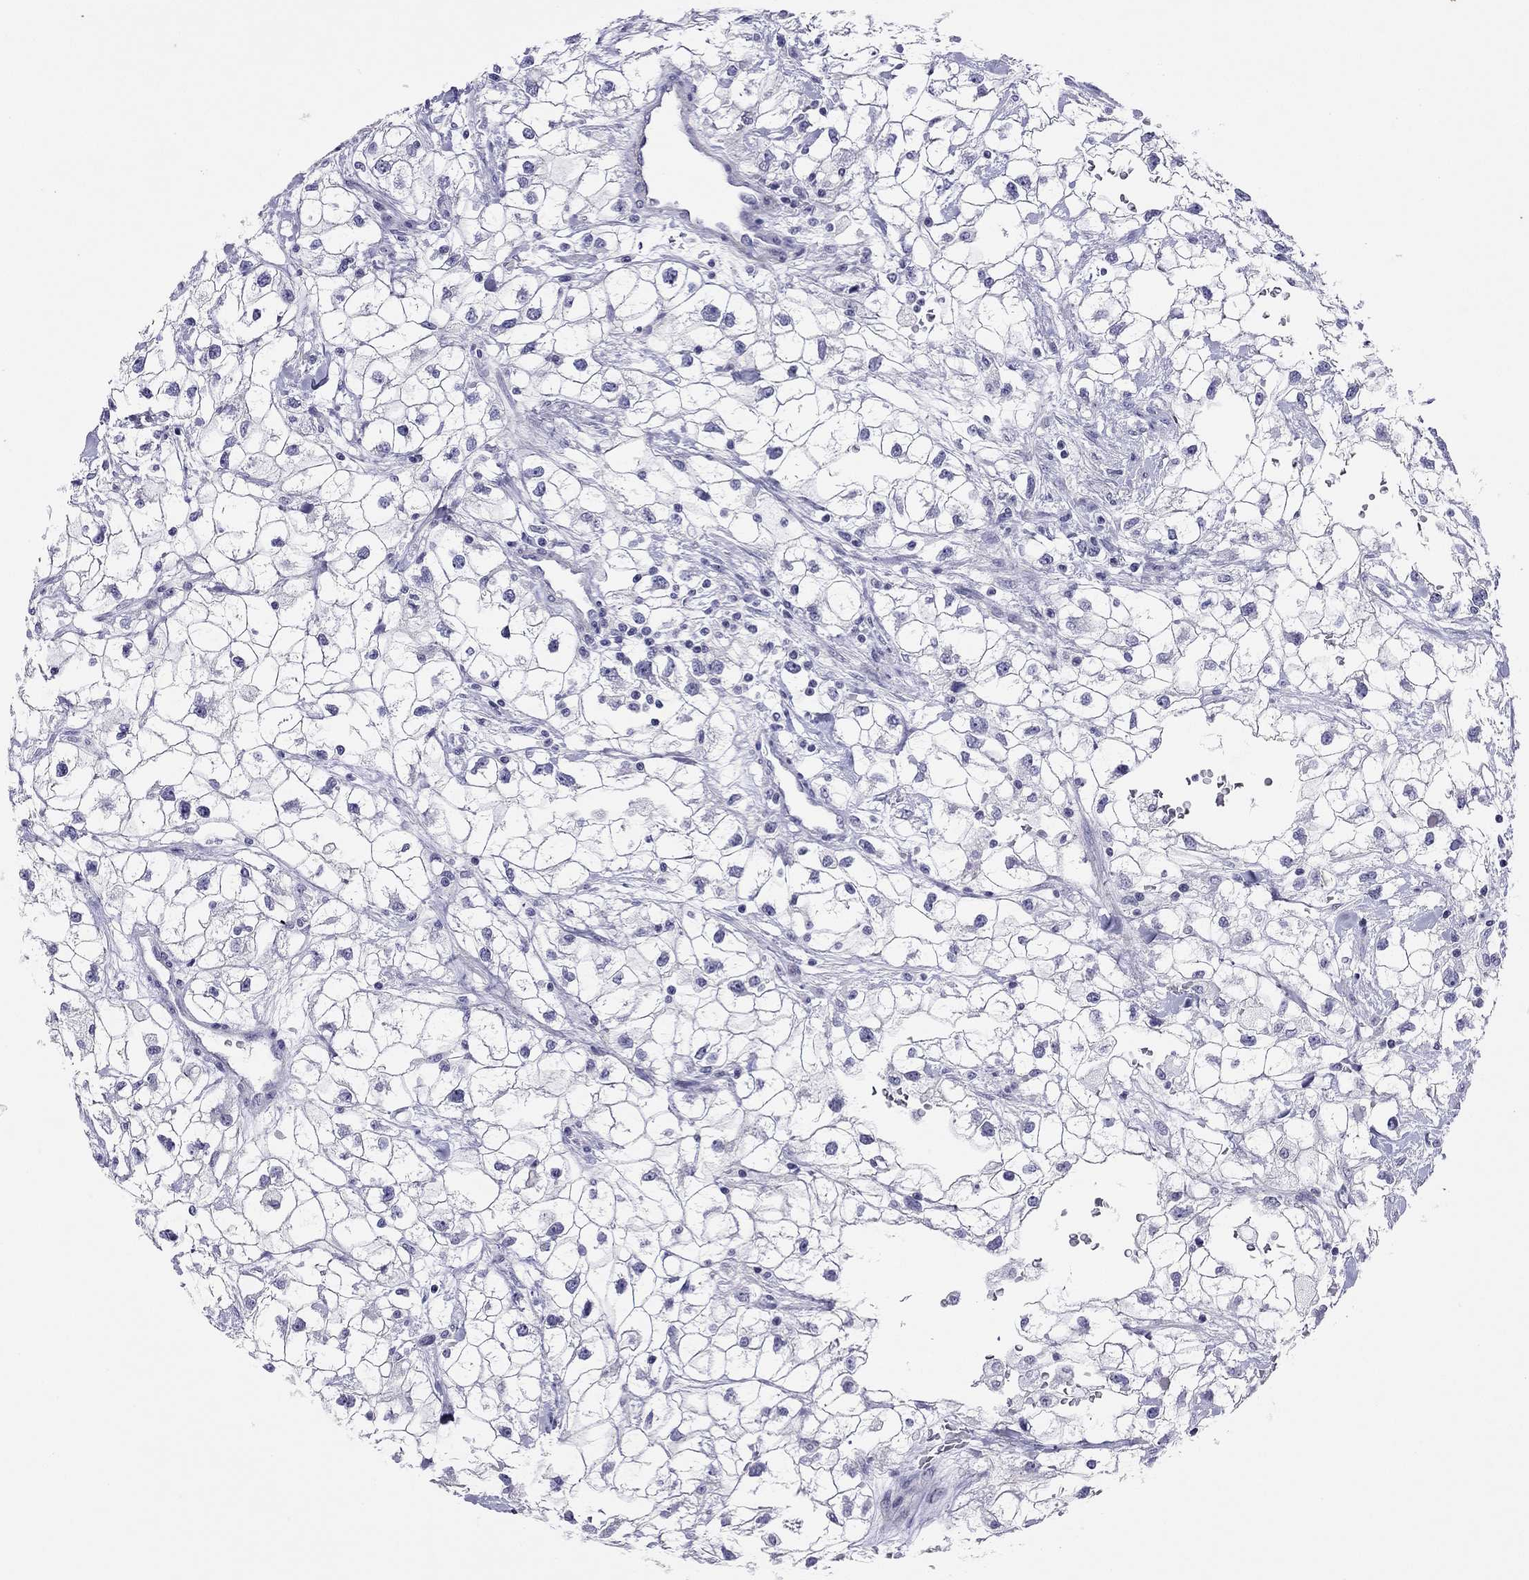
{"staining": {"intensity": "negative", "quantity": "none", "location": "none"}, "tissue": "renal cancer", "cell_type": "Tumor cells", "image_type": "cancer", "snomed": [{"axis": "morphology", "description": "Adenocarcinoma, NOS"}, {"axis": "topography", "description": "Kidney"}], "caption": "The image exhibits no significant positivity in tumor cells of renal cancer (adenocarcinoma).", "gene": "MYMX", "patient": {"sex": "male", "age": 59}}